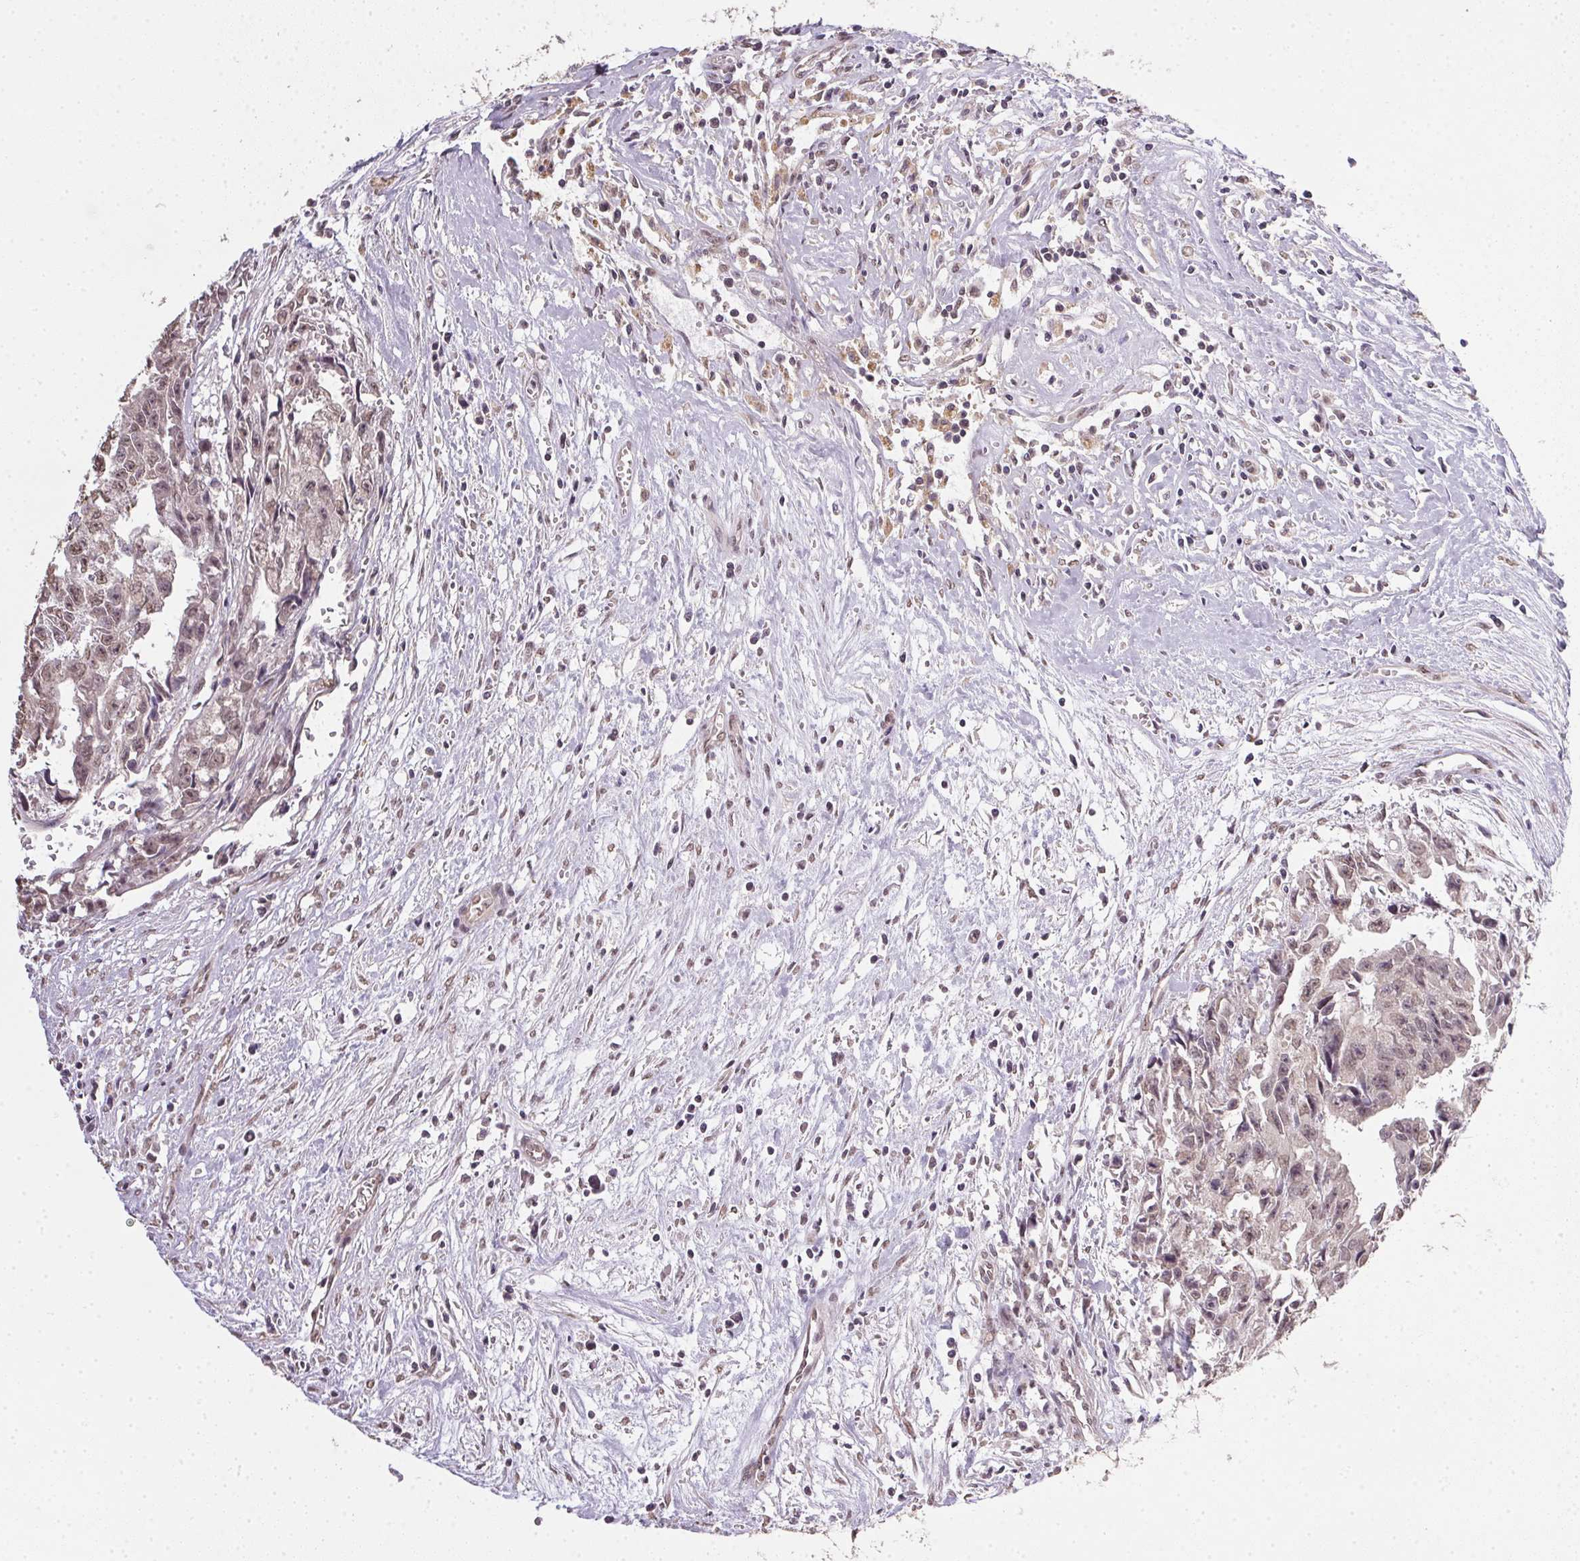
{"staining": {"intensity": "weak", "quantity": ">75%", "location": "nuclear"}, "tissue": "testis cancer", "cell_type": "Tumor cells", "image_type": "cancer", "snomed": [{"axis": "morphology", "description": "Carcinoma, Embryonal, NOS"}, {"axis": "morphology", "description": "Teratoma, malignant, NOS"}, {"axis": "topography", "description": "Testis"}], "caption": "A micrograph of malignant teratoma (testis) stained for a protein reveals weak nuclear brown staining in tumor cells.", "gene": "PPP4R4", "patient": {"sex": "male", "age": 24}}